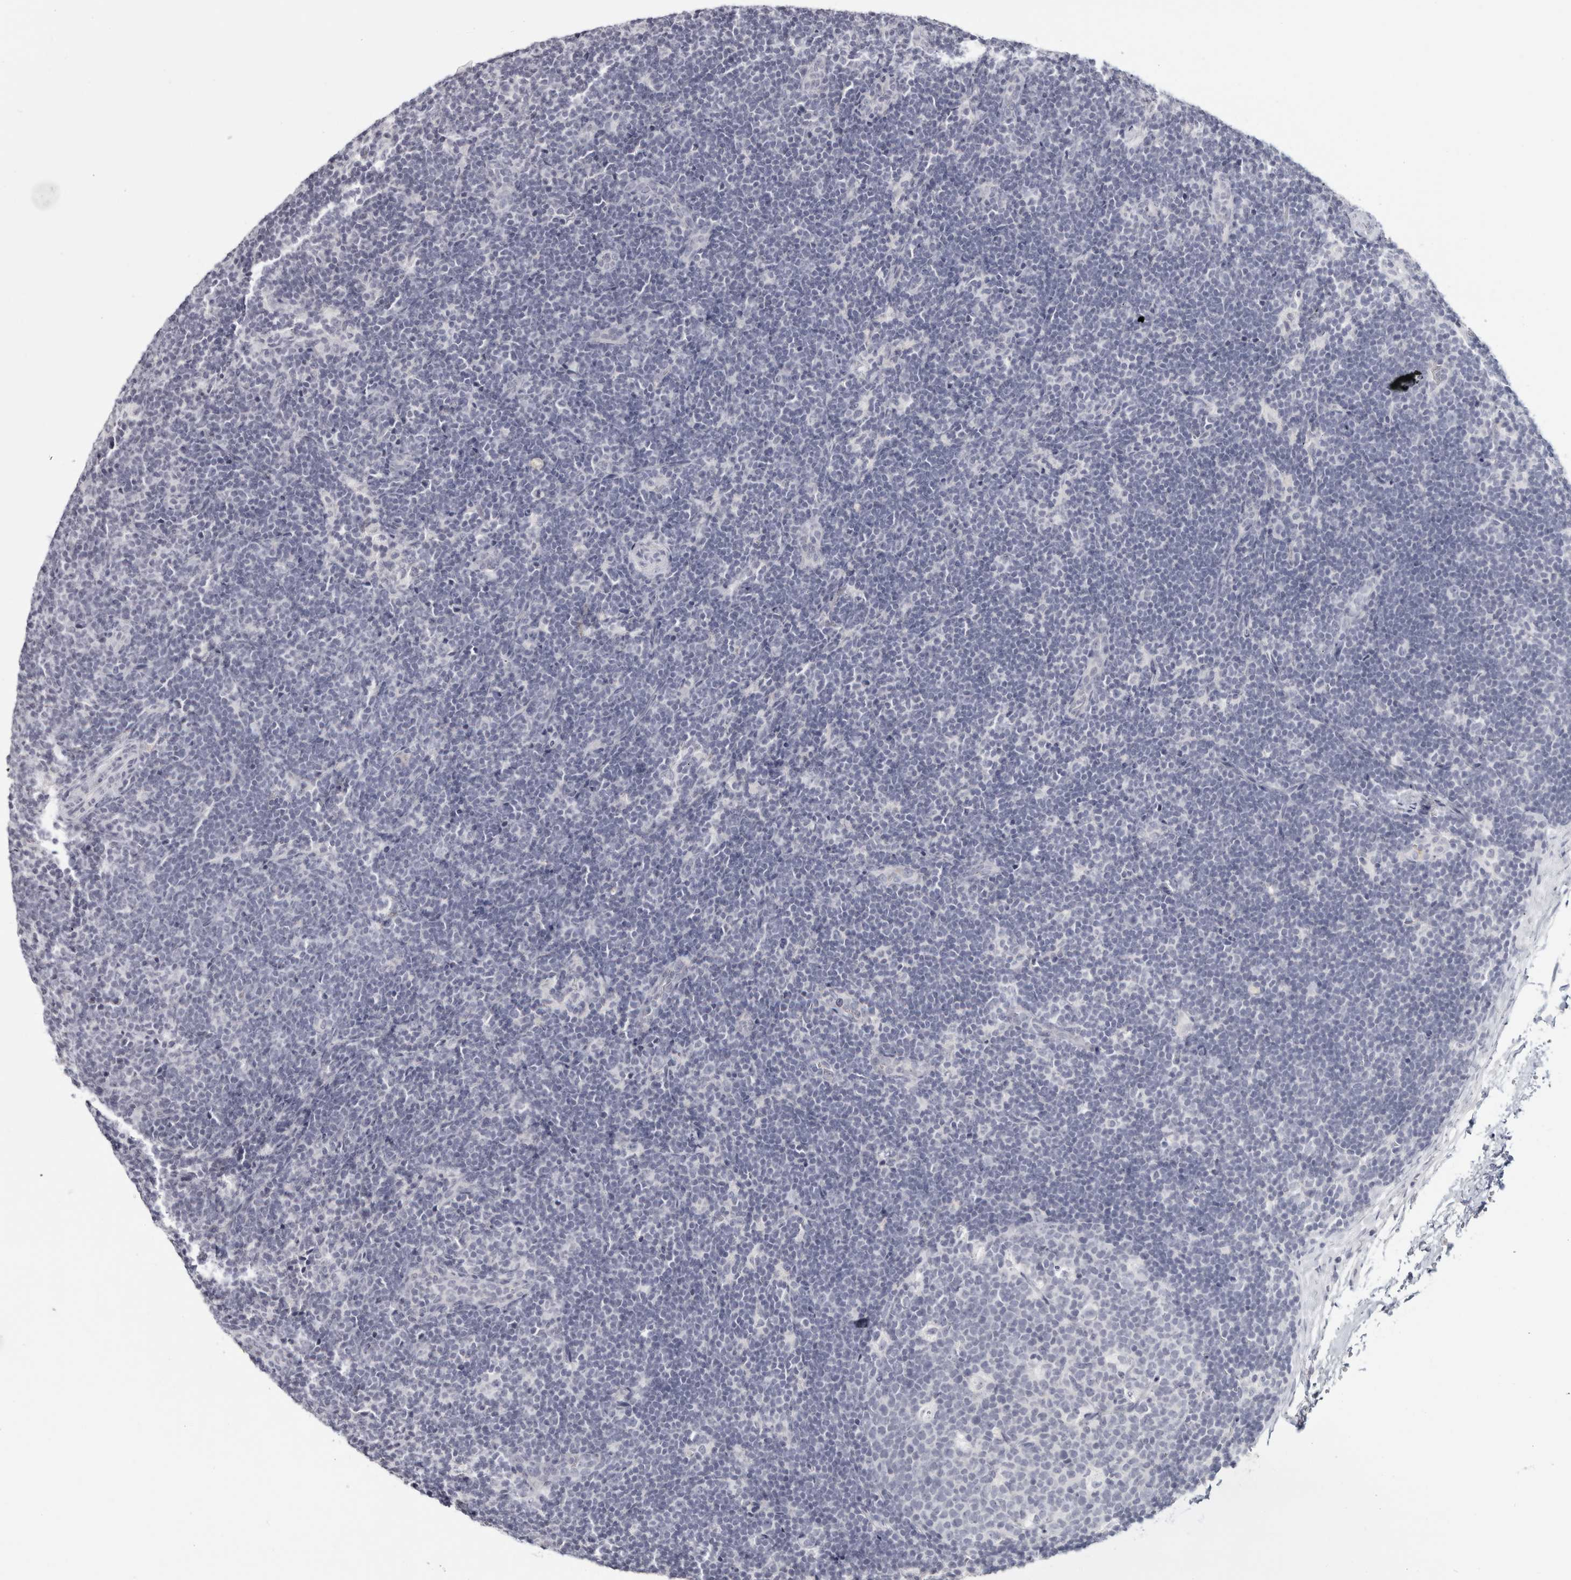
{"staining": {"intensity": "negative", "quantity": "none", "location": "none"}, "tissue": "lymph node", "cell_type": "Germinal center cells", "image_type": "normal", "snomed": [{"axis": "morphology", "description": "Normal tissue, NOS"}, {"axis": "topography", "description": "Lymph node"}], "caption": "Immunohistochemistry photomicrograph of benign lymph node: lymph node stained with DAB displays no significant protein staining in germinal center cells.", "gene": "RPH3AL", "patient": {"sex": "female", "age": 22}}